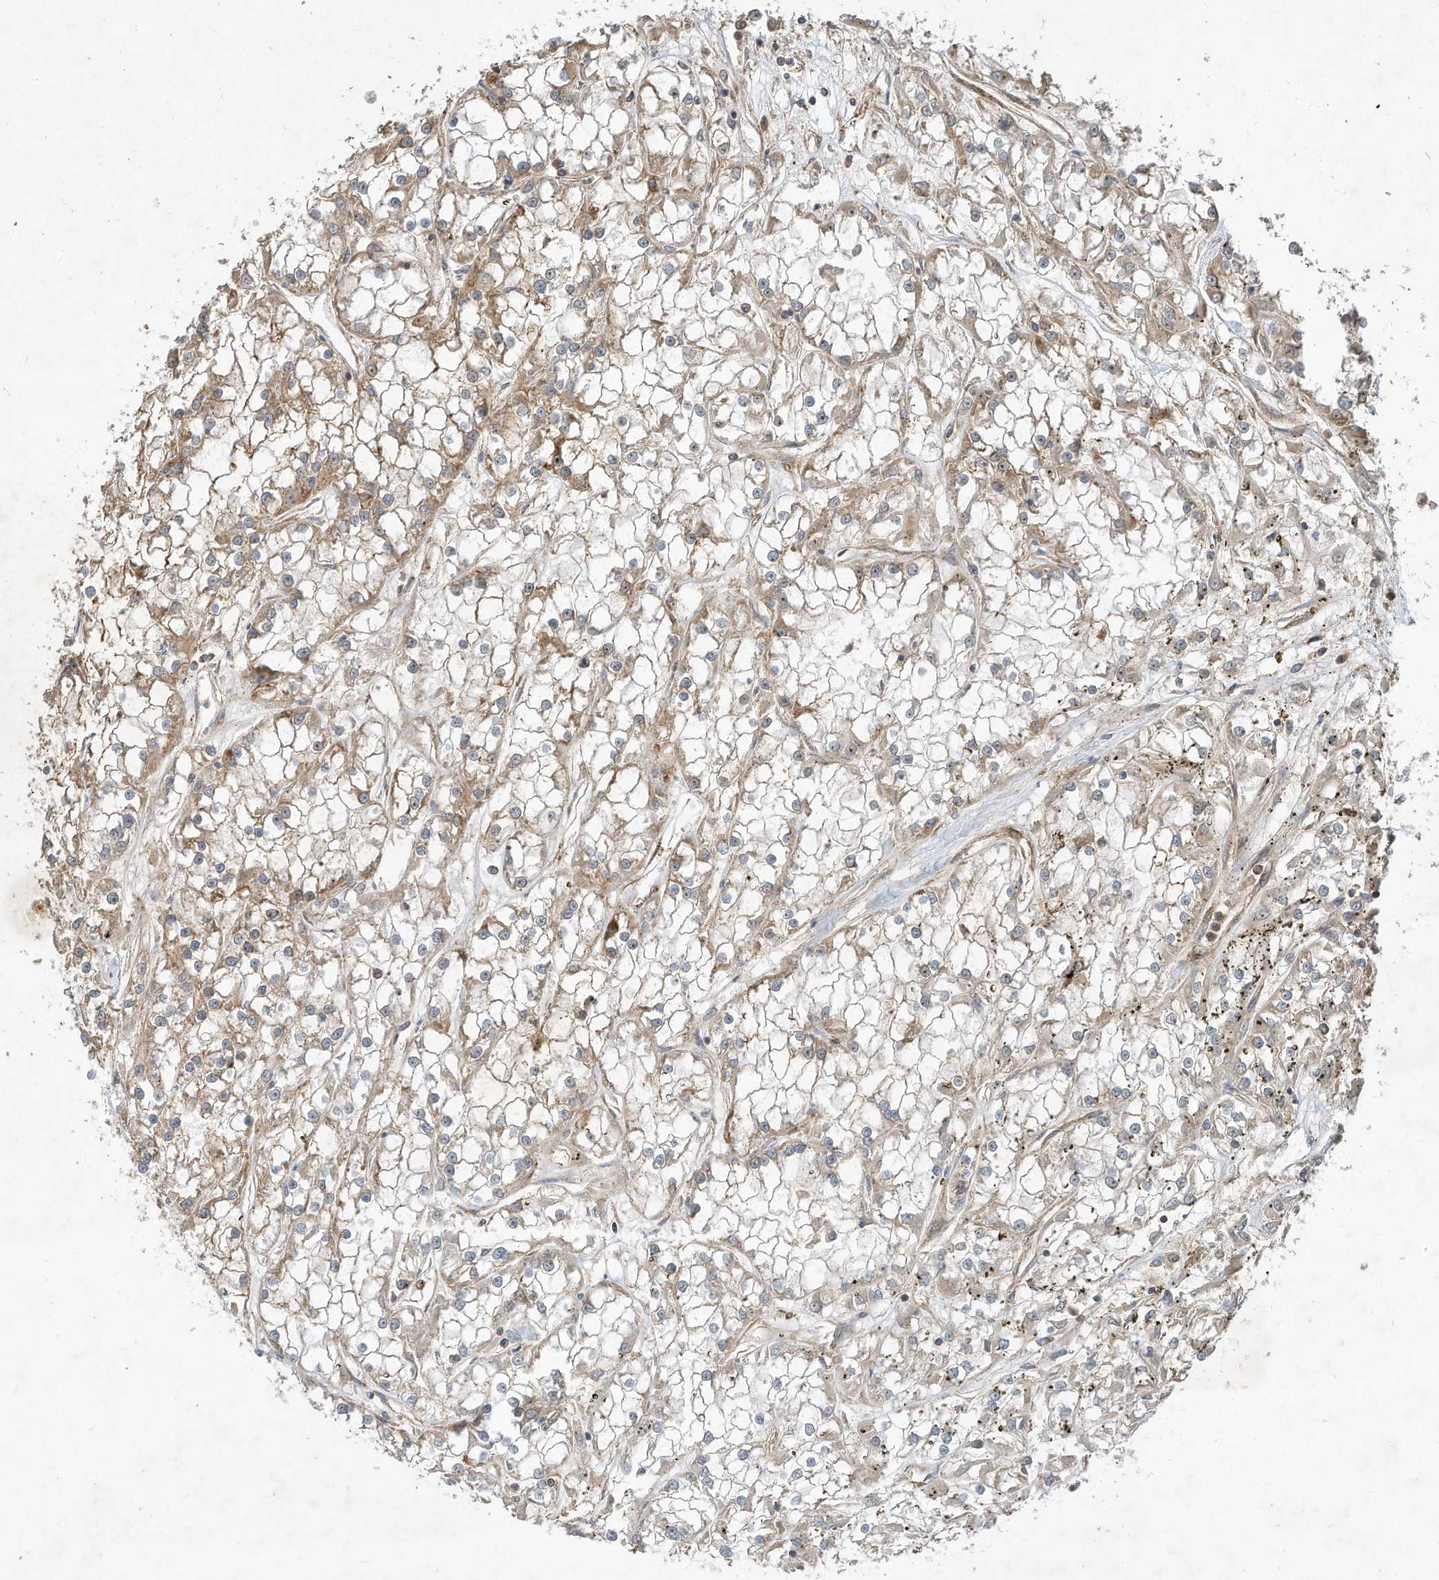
{"staining": {"intensity": "weak", "quantity": "25%-75%", "location": "cytoplasmic/membranous"}, "tissue": "renal cancer", "cell_type": "Tumor cells", "image_type": "cancer", "snomed": [{"axis": "morphology", "description": "Adenocarcinoma, NOS"}, {"axis": "topography", "description": "Kidney"}], "caption": "A brown stain labels weak cytoplasmic/membranous expression of a protein in human renal adenocarcinoma tumor cells.", "gene": "CPAMD8", "patient": {"sex": "female", "age": 52}}